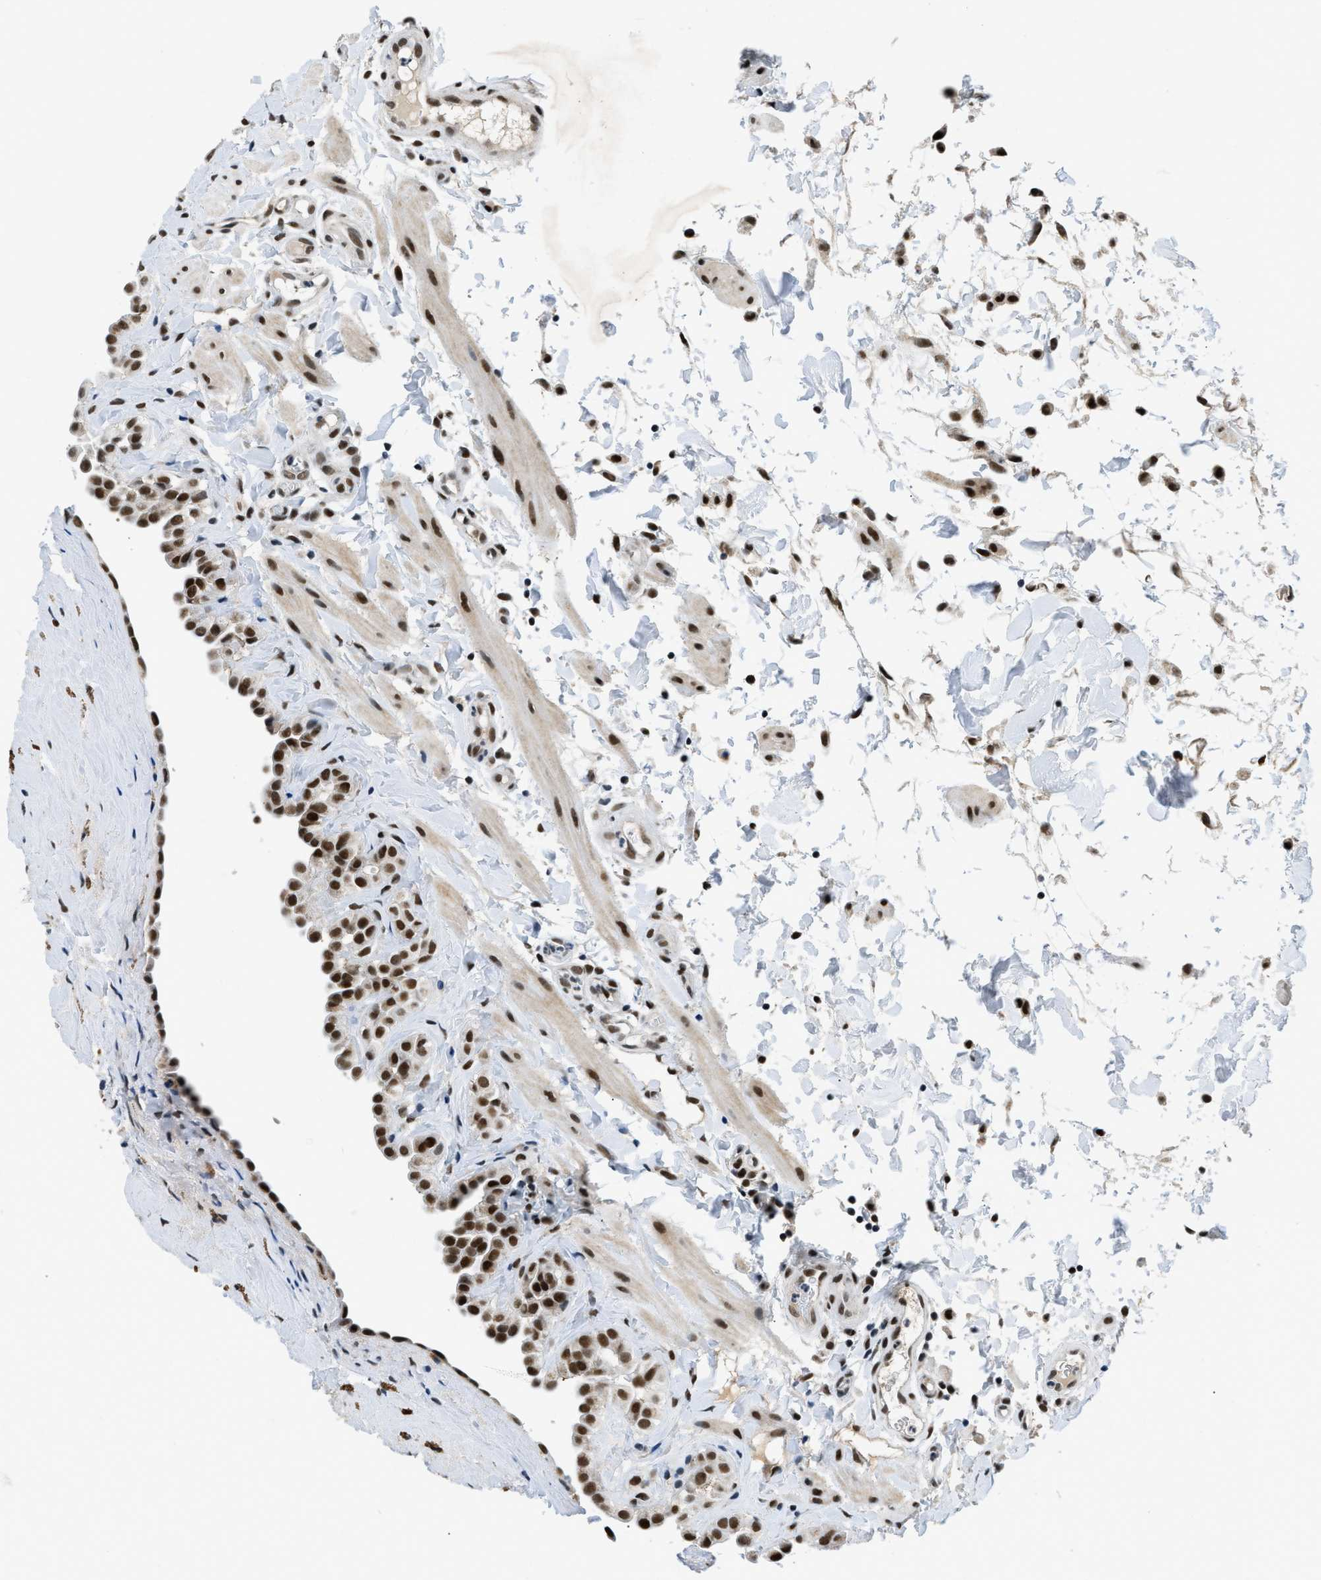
{"staining": {"intensity": "strong", "quantity": ">75%", "location": "nuclear"}, "tissue": "fallopian tube", "cell_type": "Glandular cells", "image_type": "normal", "snomed": [{"axis": "morphology", "description": "Normal tissue, NOS"}, {"axis": "topography", "description": "Fallopian tube"}, {"axis": "topography", "description": "Placenta"}], "caption": "A micrograph showing strong nuclear positivity in about >75% of glandular cells in benign fallopian tube, as visualized by brown immunohistochemical staining.", "gene": "KDM3B", "patient": {"sex": "female", "age": 34}}